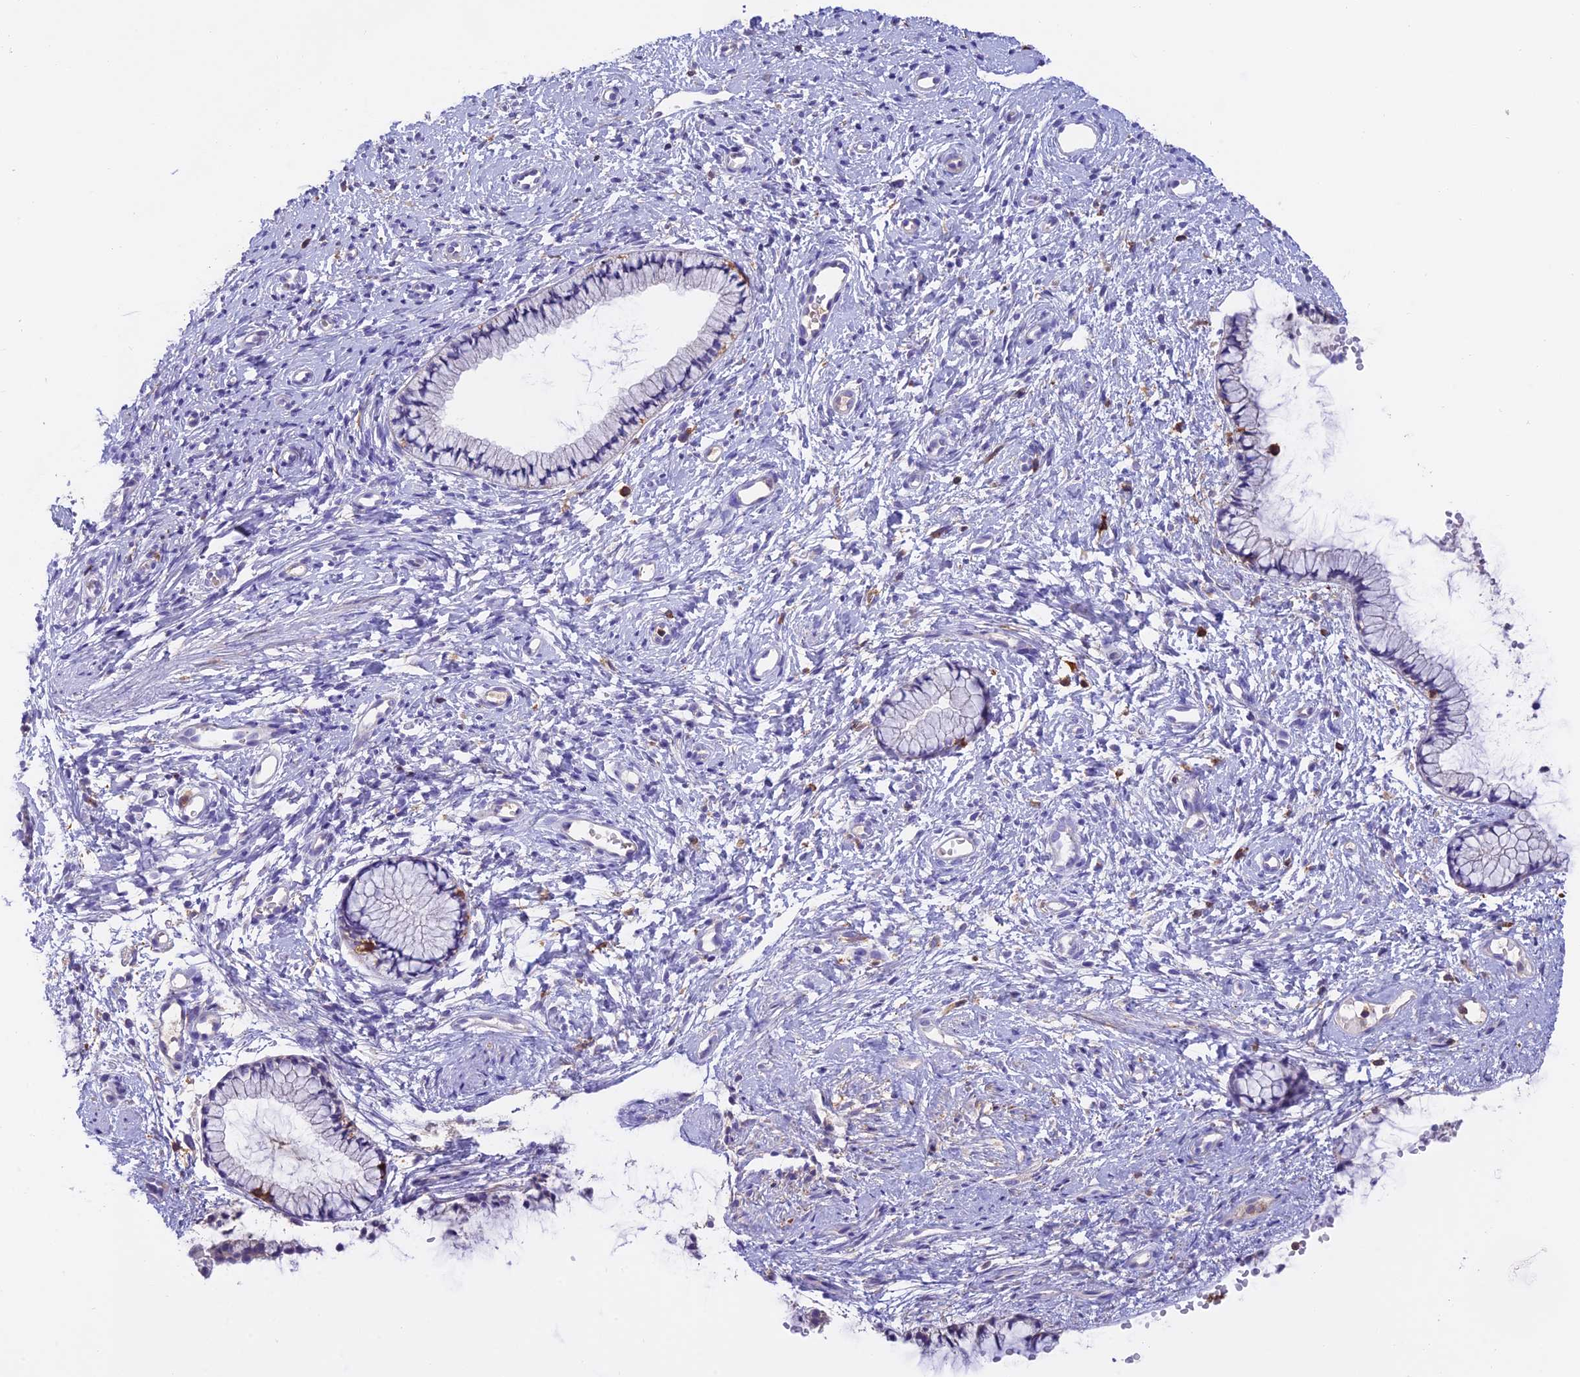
{"staining": {"intensity": "negative", "quantity": "none", "location": "none"}, "tissue": "cervix", "cell_type": "Glandular cells", "image_type": "normal", "snomed": [{"axis": "morphology", "description": "Normal tissue, NOS"}, {"axis": "topography", "description": "Cervix"}], "caption": "Immunohistochemistry image of unremarkable human cervix stained for a protein (brown), which displays no positivity in glandular cells.", "gene": "LPXN", "patient": {"sex": "female", "age": 57}}